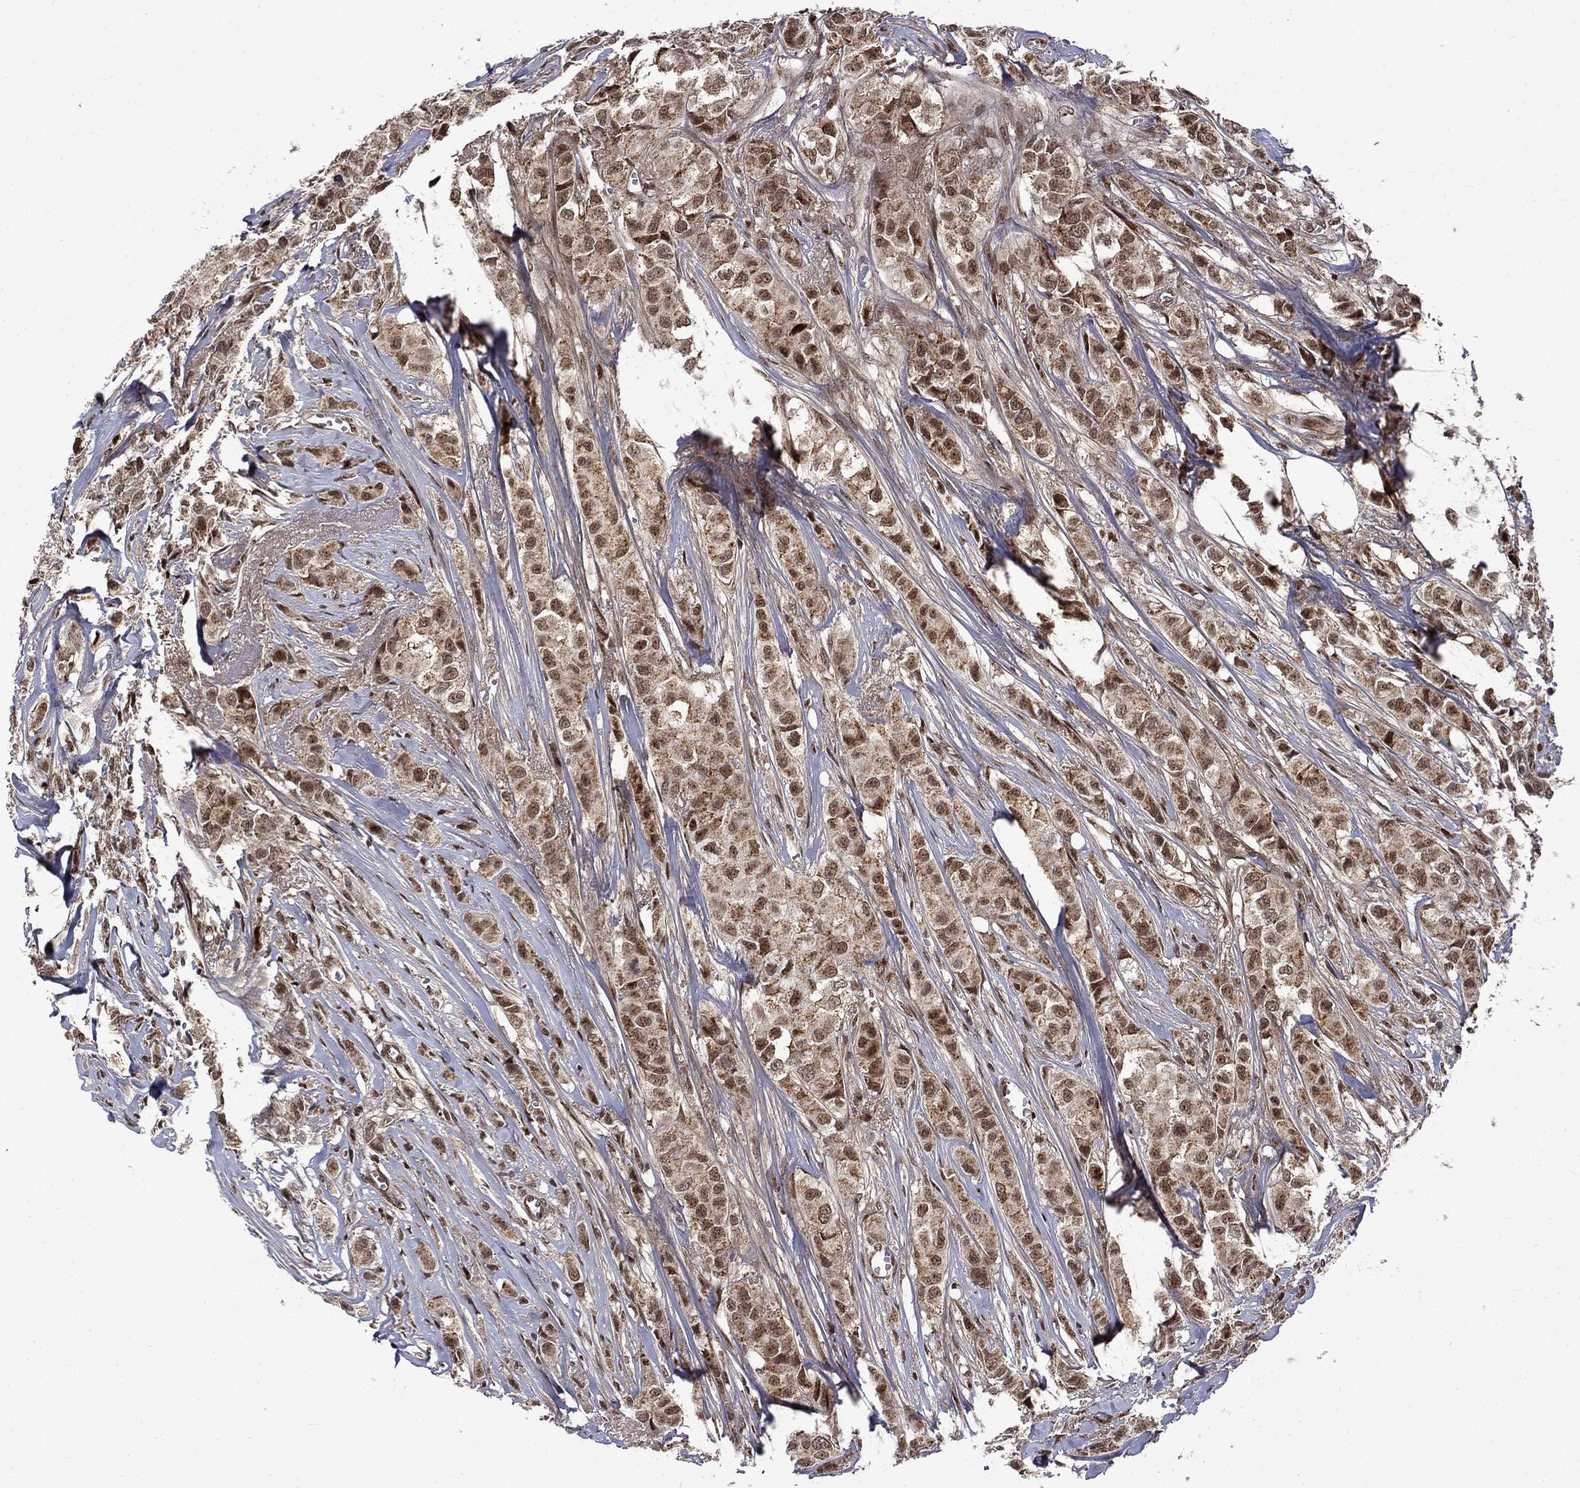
{"staining": {"intensity": "moderate", "quantity": ">75%", "location": "nuclear"}, "tissue": "breast cancer", "cell_type": "Tumor cells", "image_type": "cancer", "snomed": [{"axis": "morphology", "description": "Duct carcinoma"}, {"axis": "topography", "description": "Breast"}], "caption": "Approximately >75% of tumor cells in breast cancer reveal moderate nuclear protein staining as visualized by brown immunohistochemical staining.", "gene": "KPNA3", "patient": {"sex": "female", "age": 85}}